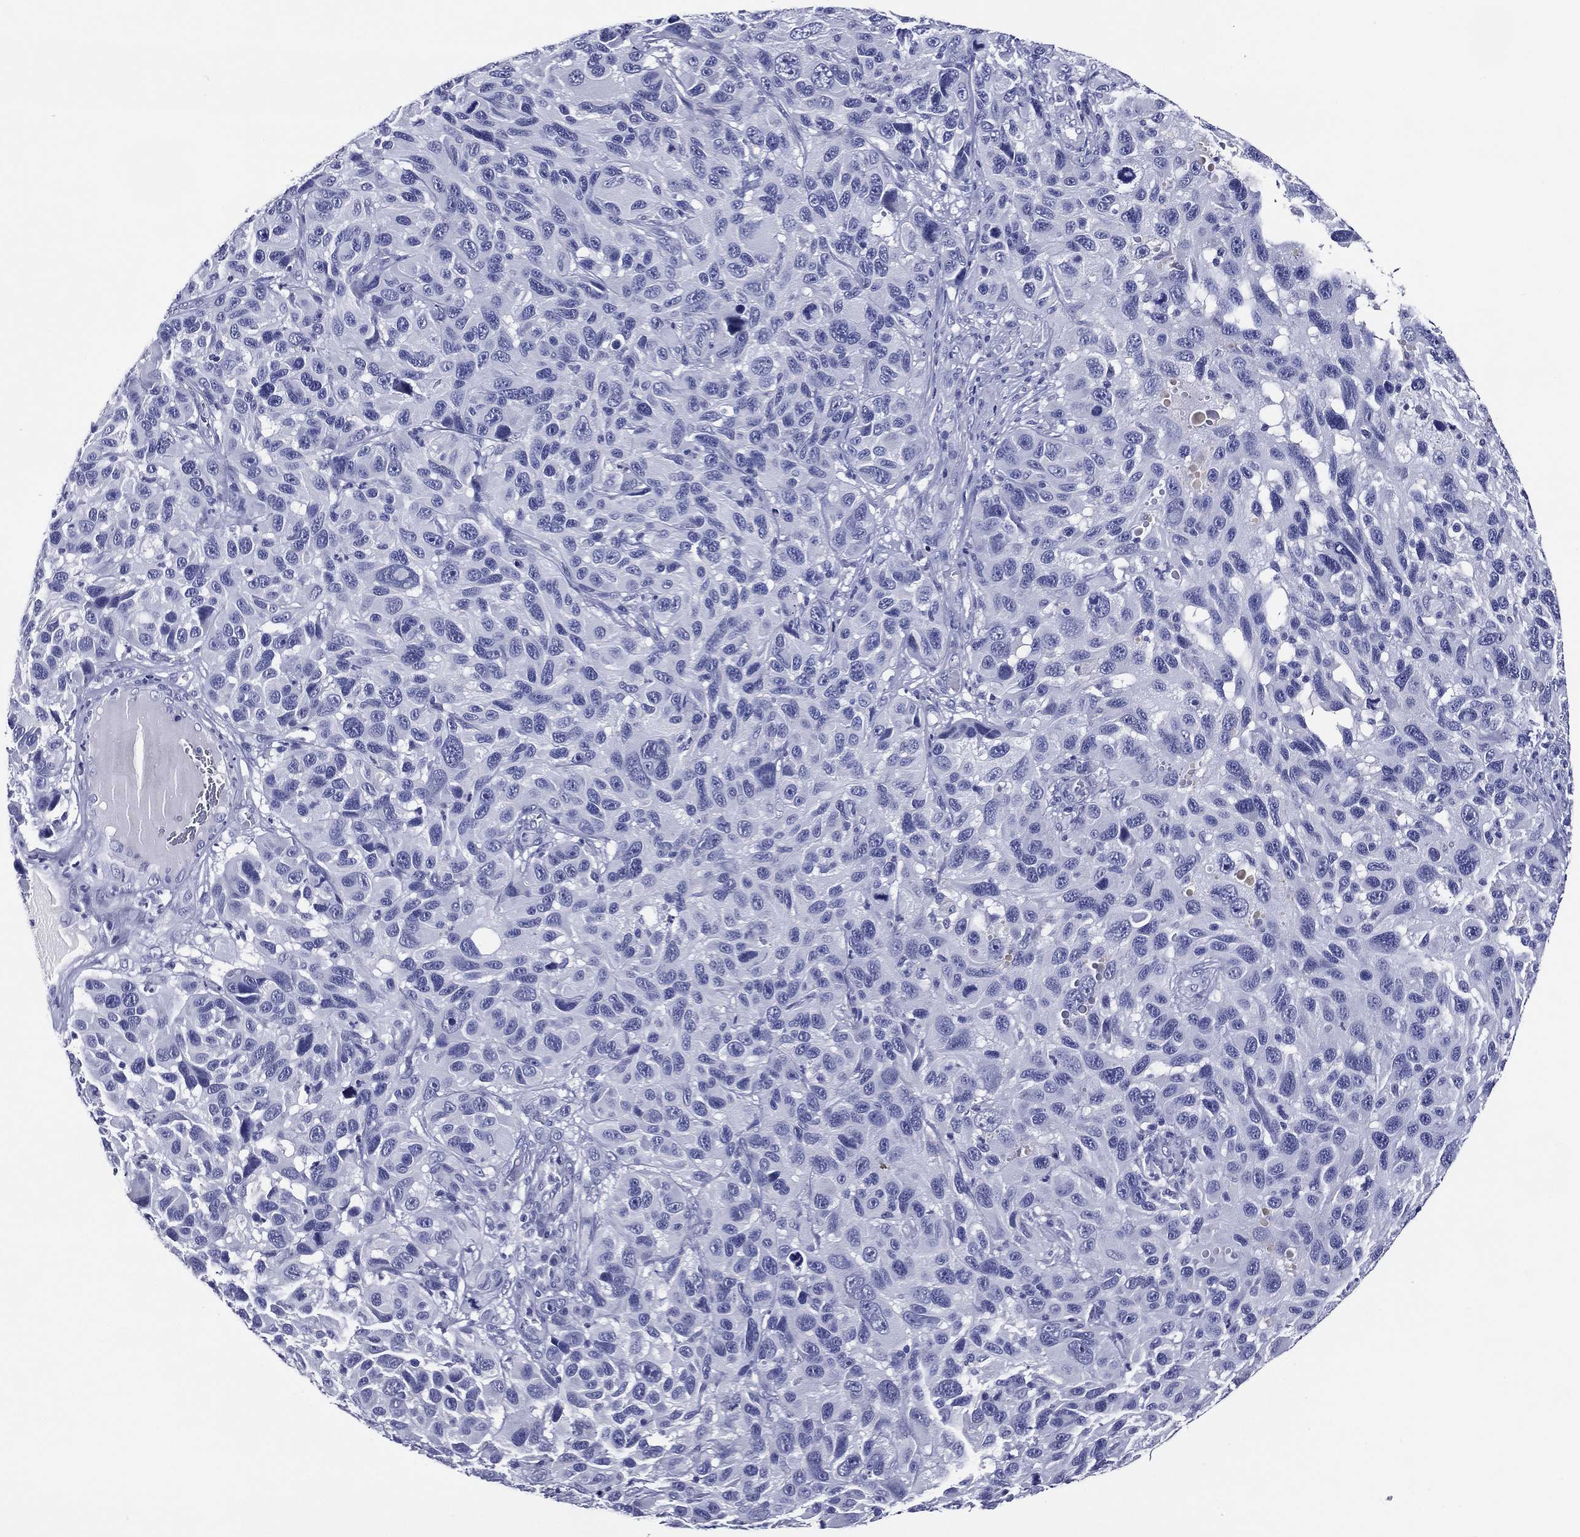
{"staining": {"intensity": "negative", "quantity": "none", "location": "none"}, "tissue": "melanoma", "cell_type": "Tumor cells", "image_type": "cancer", "snomed": [{"axis": "morphology", "description": "Malignant melanoma, NOS"}, {"axis": "topography", "description": "Skin"}], "caption": "Histopathology image shows no protein expression in tumor cells of melanoma tissue. (IHC, brightfield microscopy, high magnification).", "gene": "ACE2", "patient": {"sex": "male", "age": 53}}